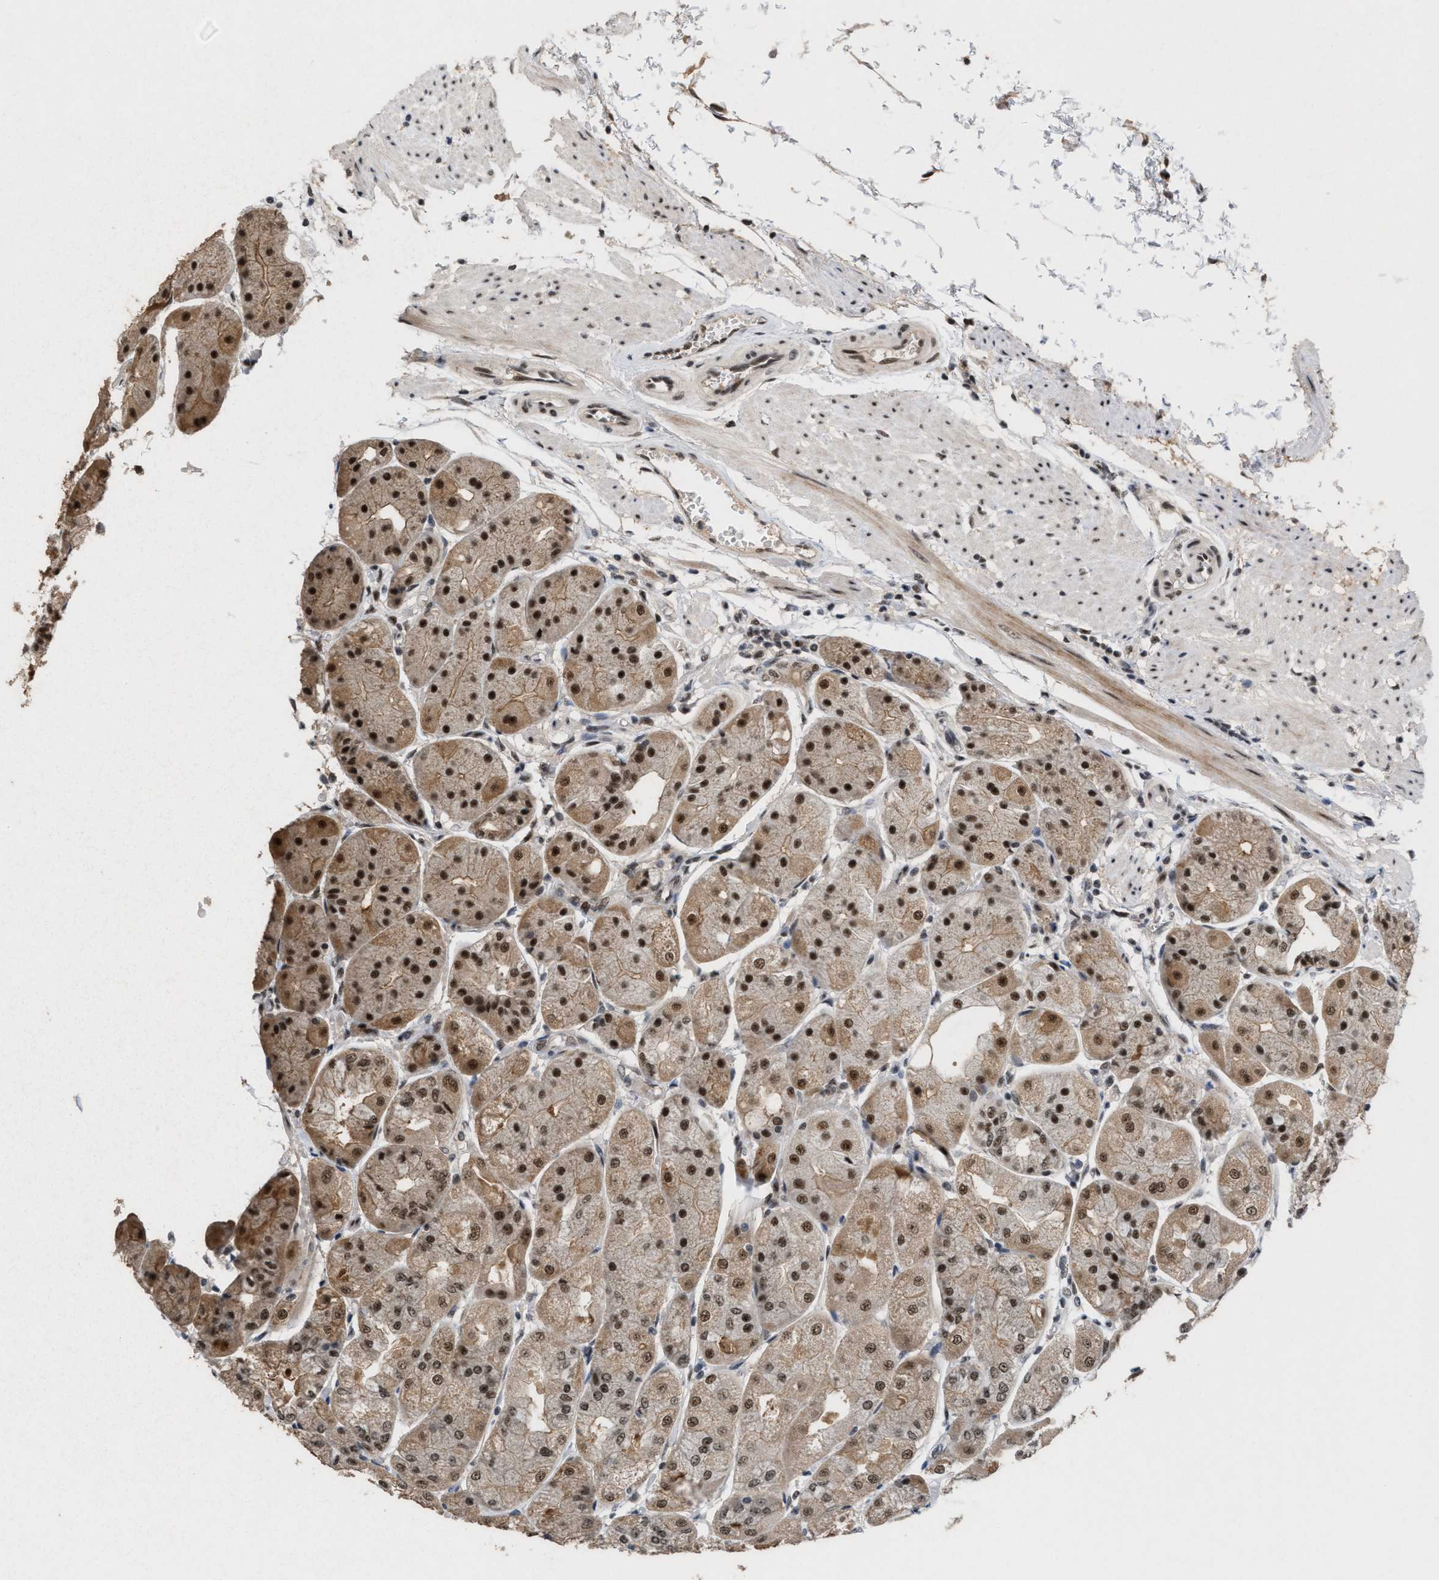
{"staining": {"intensity": "strong", "quantity": ">75%", "location": "cytoplasmic/membranous,nuclear"}, "tissue": "stomach", "cell_type": "Glandular cells", "image_type": "normal", "snomed": [{"axis": "morphology", "description": "Normal tissue, NOS"}, {"axis": "topography", "description": "Stomach, upper"}], "caption": "Immunohistochemistry (IHC) of benign stomach demonstrates high levels of strong cytoplasmic/membranous,nuclear positivity in about >75% of glandular cells. (DAB (3,3'-diaminobenzidine) = brown stain, brightfield microscopy at high magnification).", "gene": "PRPF4", "patient": {"sex": "male", "age": 72}}